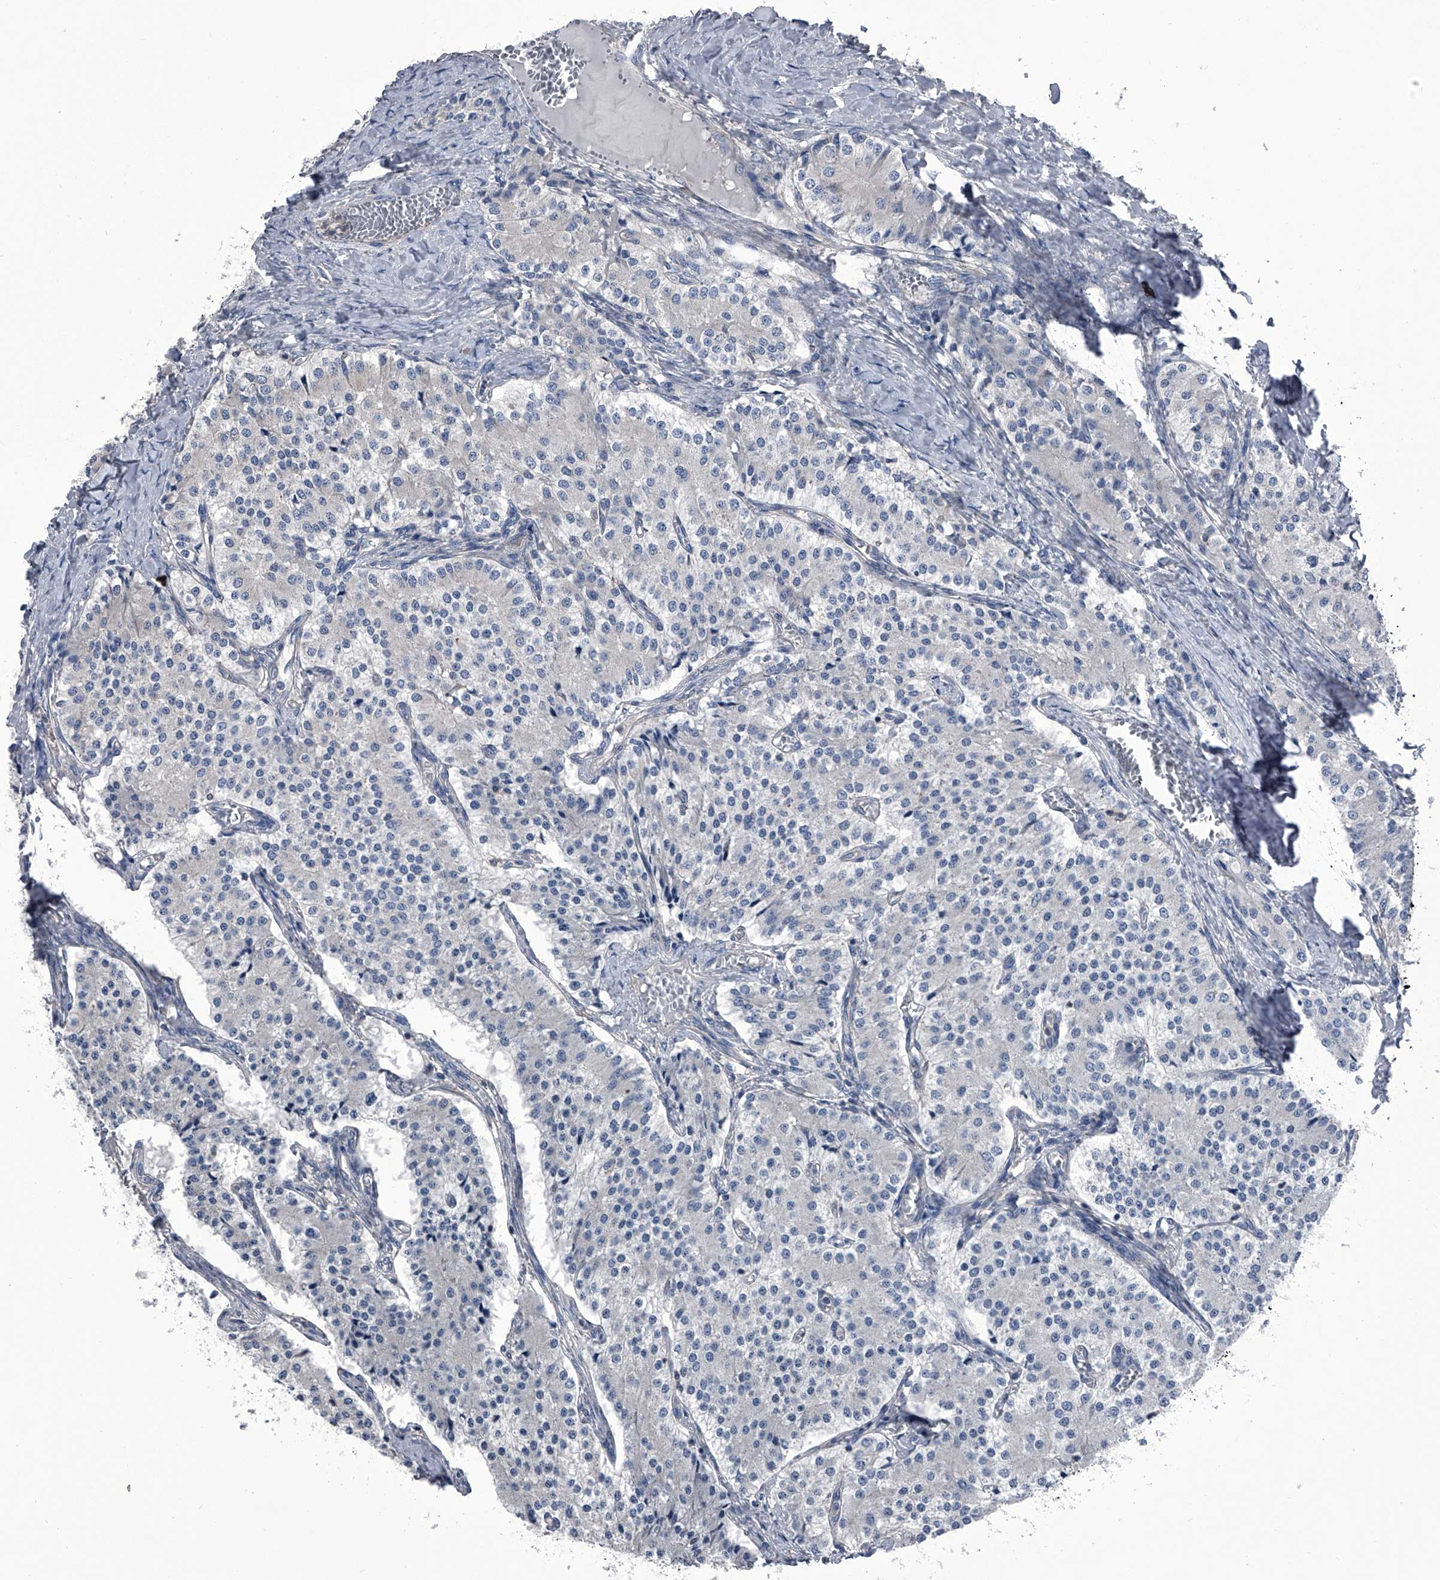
{"staining": {"intensity": "negative", "quantity": "none", "location": "none"}, "tissue": "carcinoid", "cell_type": "Tumor cells", "image_type": "cancer", "snomed": [{"axis": "morphology", "description": "Carcinoid, malignant, NOS"}, {"axis": "topography", "description": "Colon"}], "caption": "Tumor cells are negative for protein expression in human carcinoid (malignant). (Immunohistochemistry, brightfield microscopy, high magnification).", "gene": "PIP5K1A", "patient": {"sex": "female", "age": 52}}